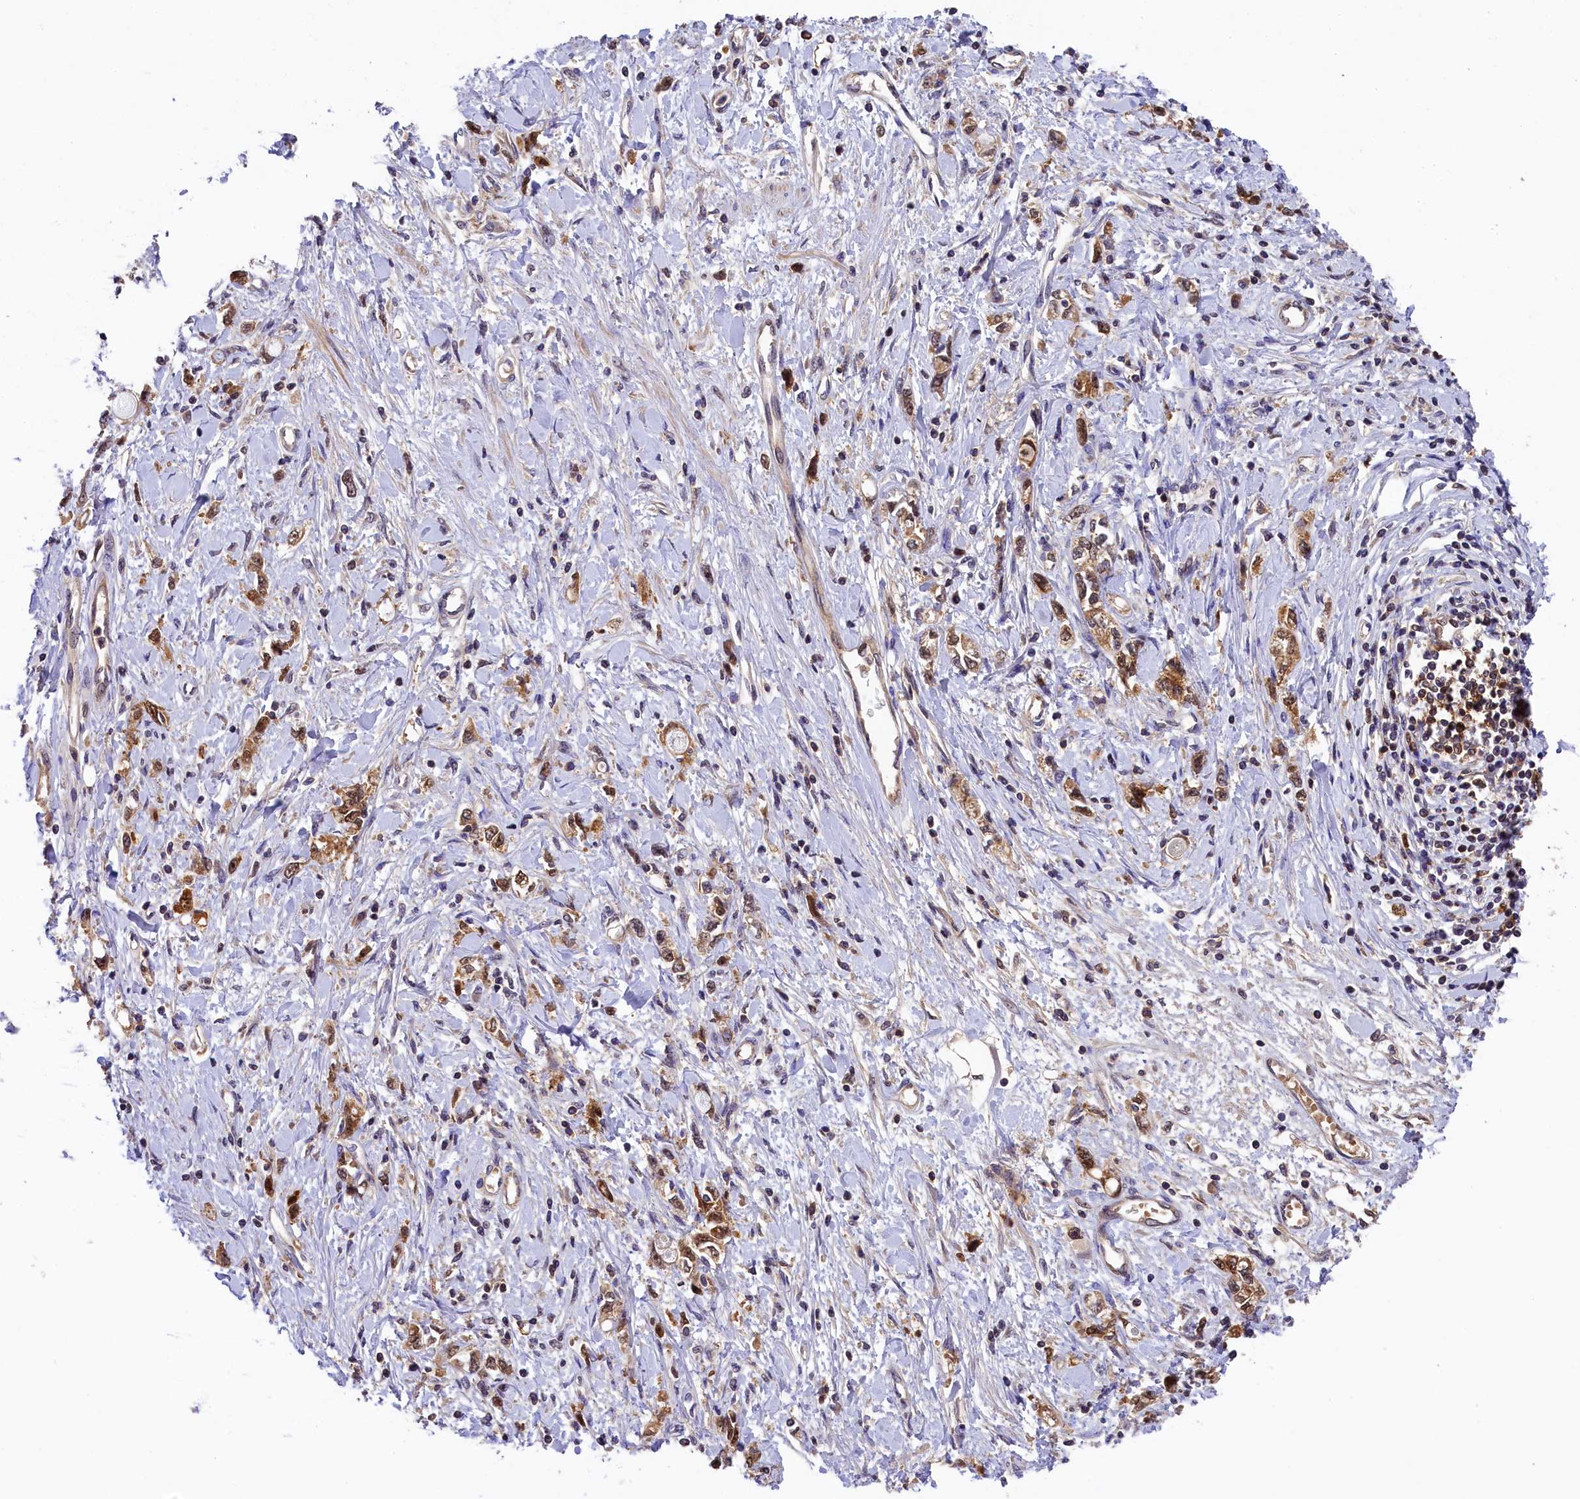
{"staining": {"intensity": "moderate", "quantity": ">75%", "location": "cytoplasmic/membranous,nuclear"}, "tissue": "stomach cancer", "cell_type": "Tumor cells", "image_type": "cancer", "snomed": [{"axis": "morphology", "description": "Adenocarcinoma, NOS"}, {"axis": "topography", "description": "Stomach"}], "caption": "Immunohistochemical staining of stomach cancer displays medium levels of moderate cytoplasmic/membranous and nuclear protein staining in about >75% of tumor cells. Using DAB (brown) and hematoxylin (blue) stains, captured at high magnification using brightfield microscopy.", "gene": "EIF6", "patient": {"sex": "female", "age": 76}}